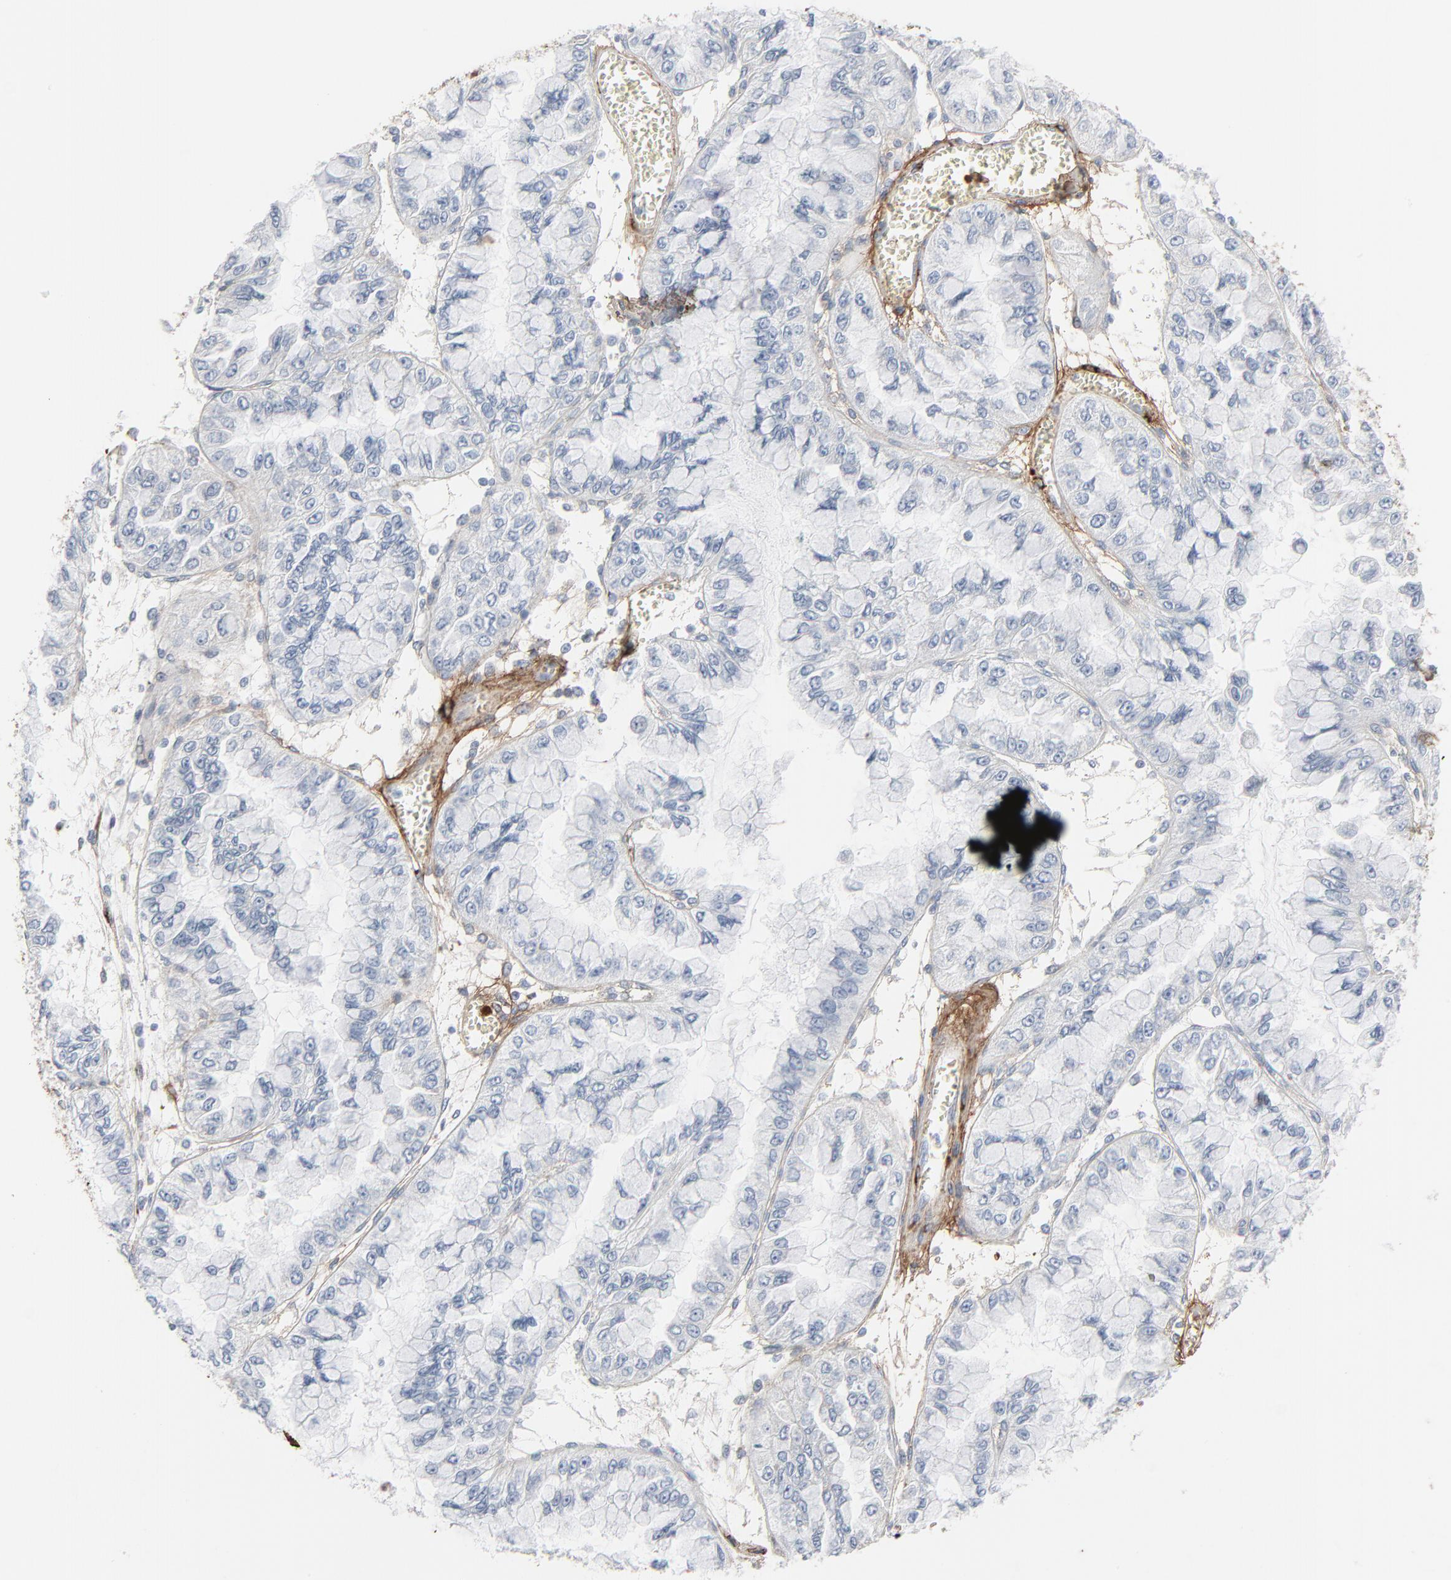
{"staining": {"intensity": "negative", "quantity": "none", "location": "none"}, "tissue": "liver cancer", "cell_type": "Tumor cells", "image_type": "cancer", "snomed": [{"axis": "morphology", "description": "Cholangiocarcinoma"}, {"axis": "topography", "description": "Liver"}], "caption": "Liver cancer was stained to show a protein in brown. There is no significant expression in tumor cells.", "gene": "BGN", "patient": {"sex": "female", "age": 79}}